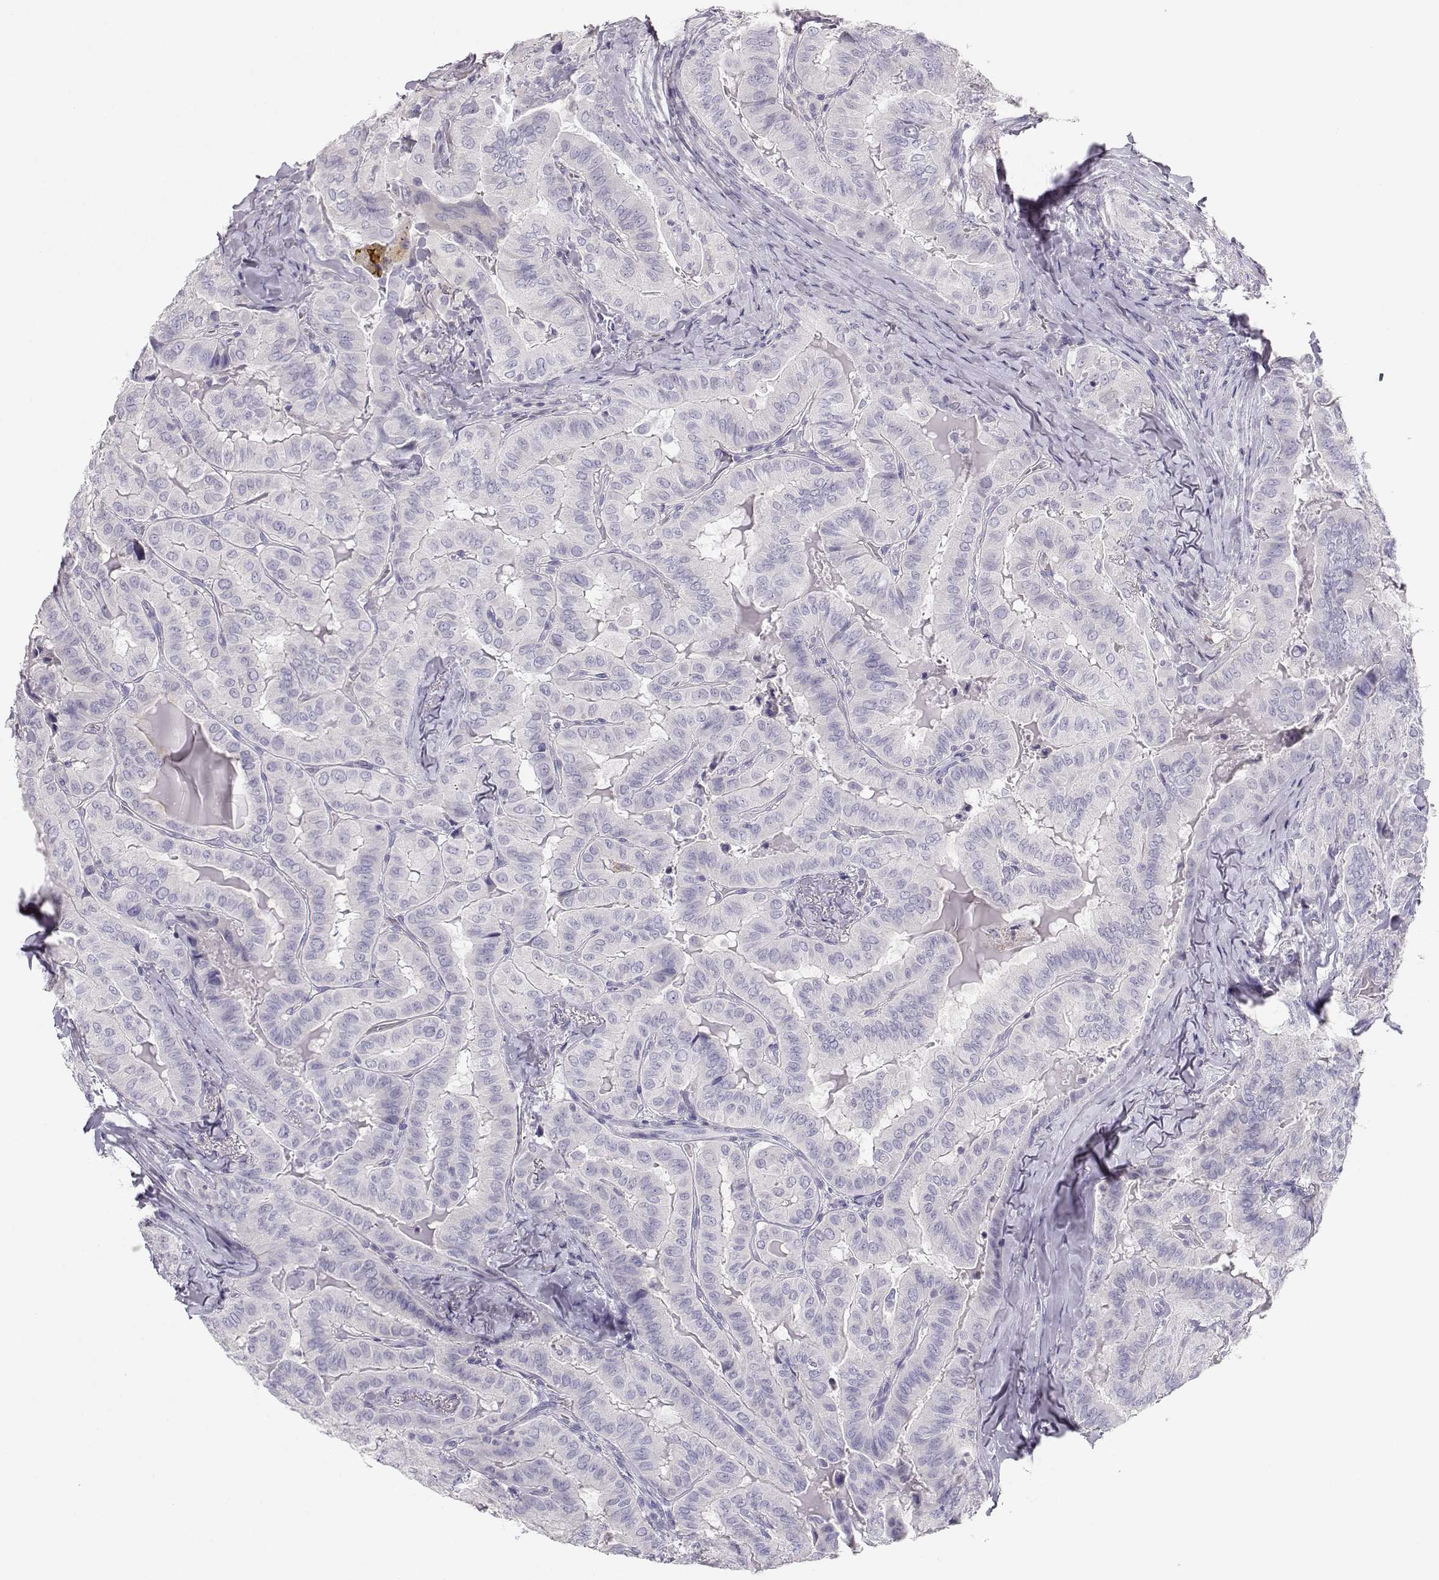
{"staining": {"intensity": "negative", "quantity": "none", "location": "none"}, "tissue": "thyroid cancer", "cell_type": "Tumor cells", "image_type": "cancer", "snomed": [{"axis": "morphology", "description": "Papillary adenocarcinoma, NOS"}, {"axis": "topography", "description": "Thyroid gland"}], "caption": "Tumor cells are negative for brown protein staining in thyroid cancer.", "gene": "LEPR", "patient": {"sex": "female", "age": 68}}